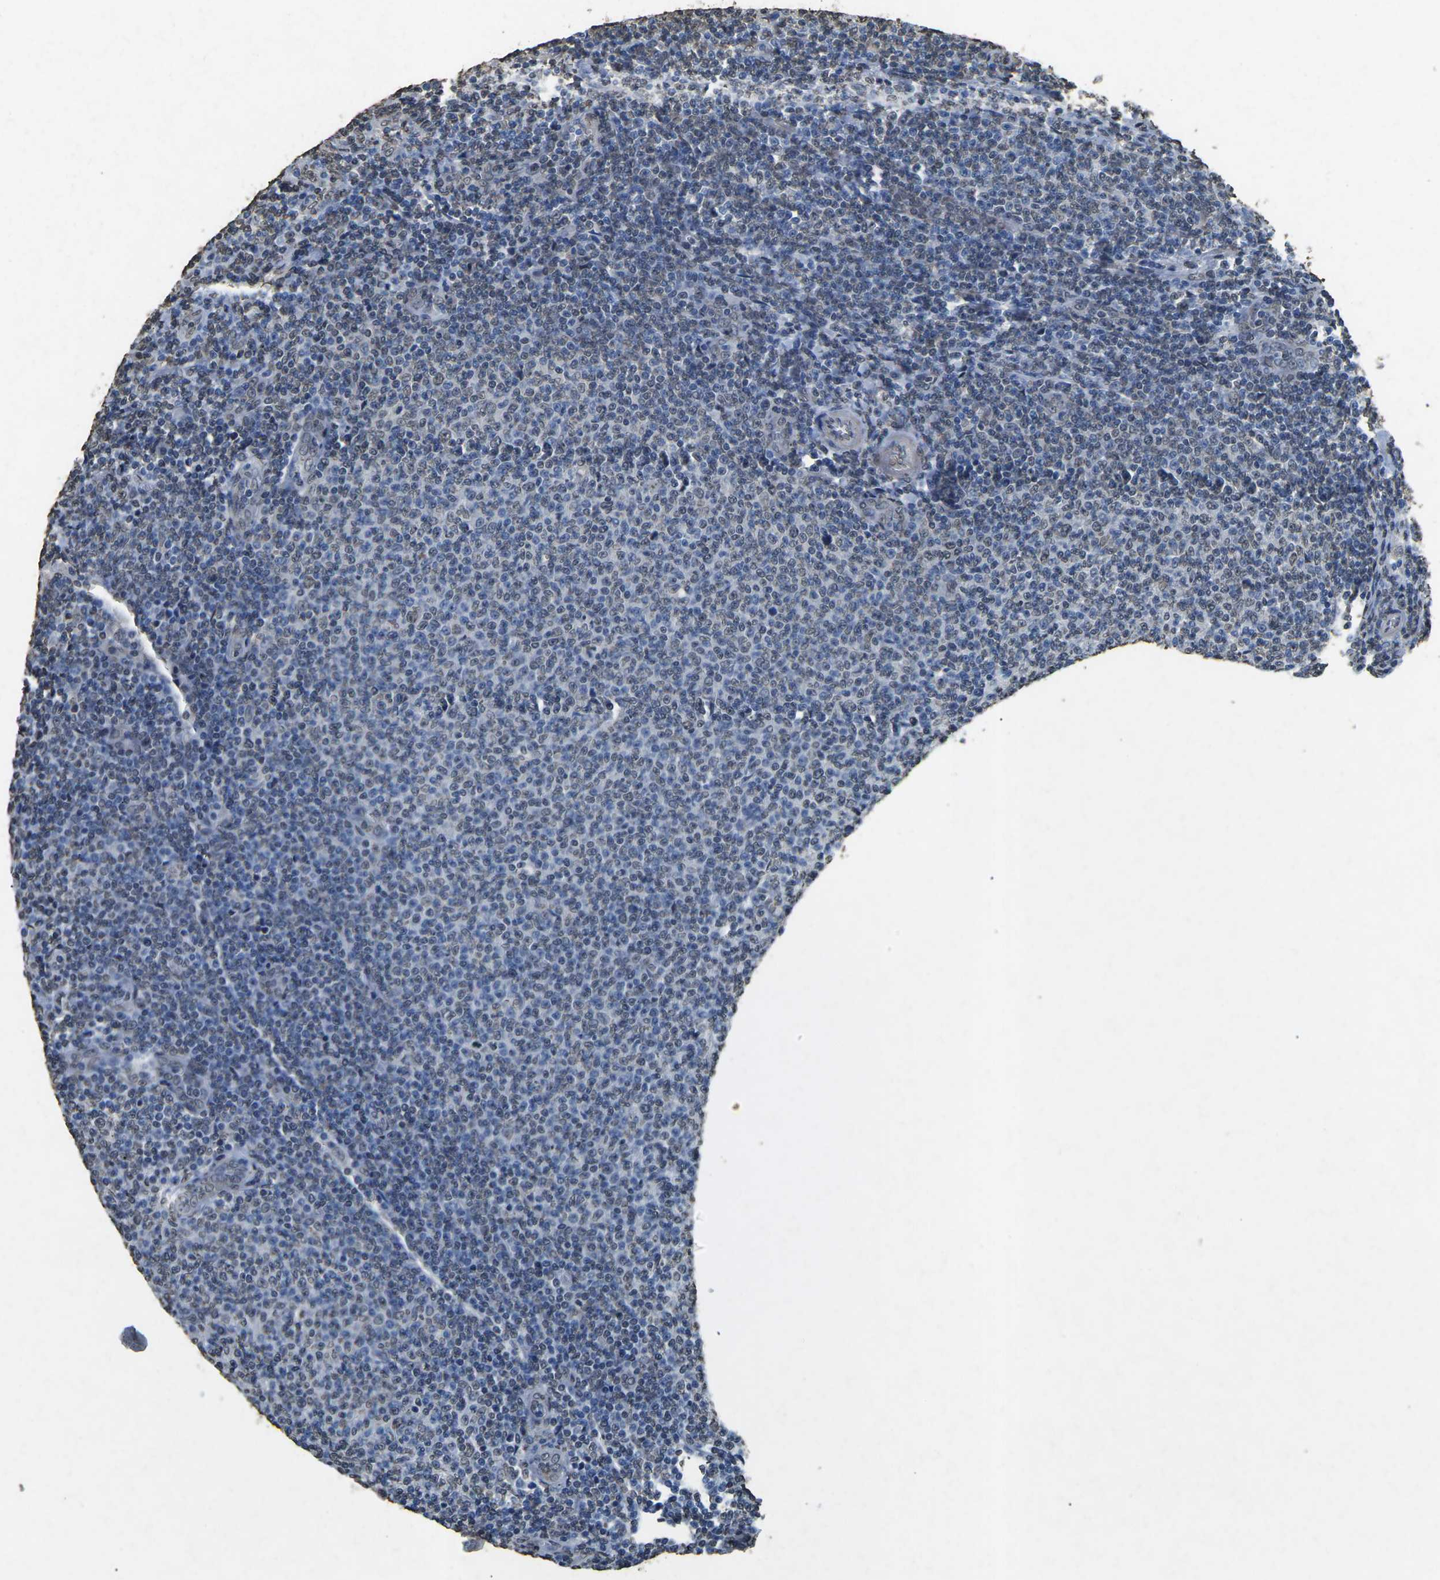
{"staining": {"intensity": "weak", "quantity": "<25%", "location": "nuclear"}, "tissue": "lymphoma", "cell_type": "Tumor cells", "image_type": "cancer", "snomed": [{"axis": "morphology", "description": "Malignant lymphoma, non-Hodgkin's type, Low grade"}, {"axis": "topography", "description": "Lymph node"}], "caption": "Tumor cells are negative for brown protein staining in lymphoma. (DAB (3,3'-diaminobenzidine) IHC, high magnification).", "gene": "SCNN1B", "patient": {"sex": "male", "age": 66}}